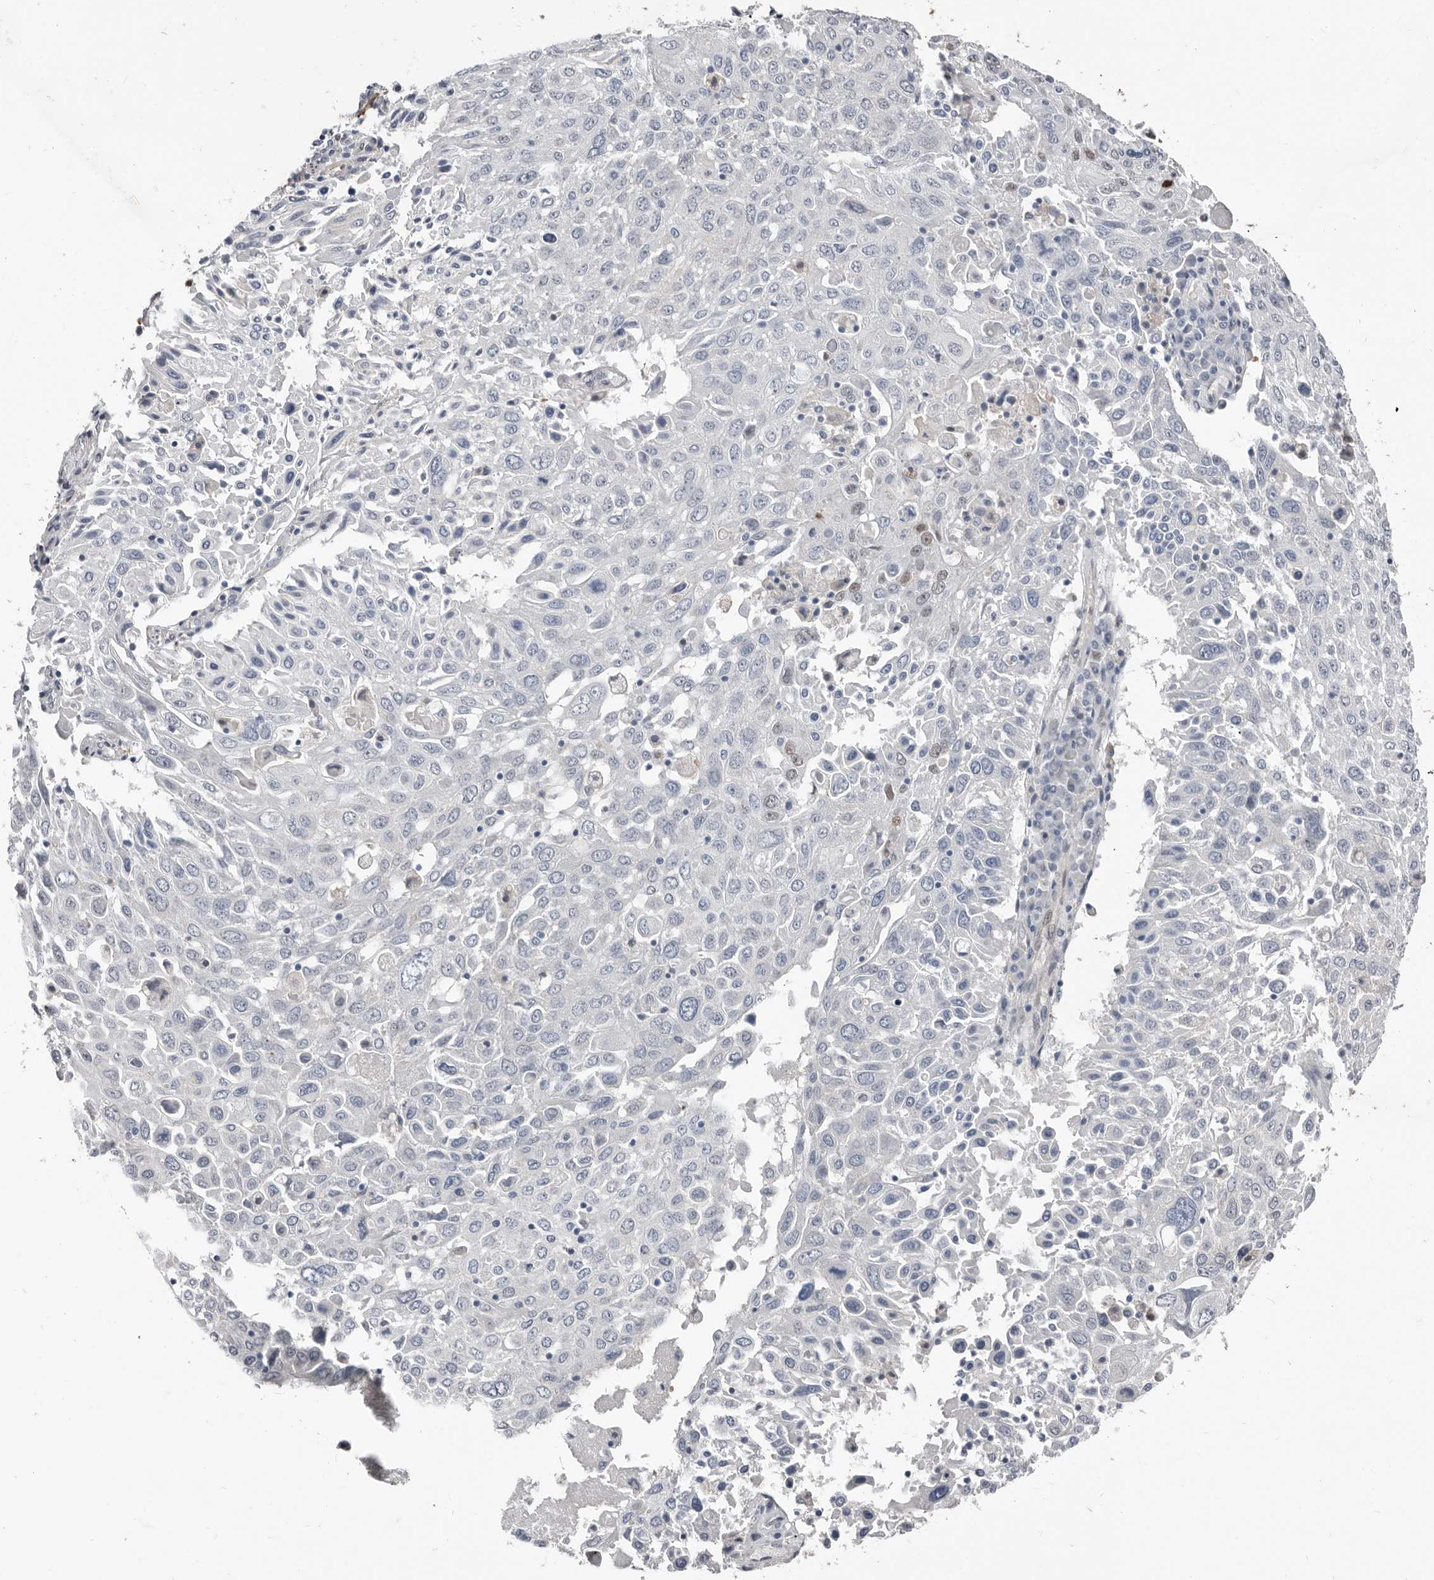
{"staining": {"intensity": "negative", "quantity": "none", "location": "none"}, "tissue": "lung cancer", "cell_type": "Tumor cells", "image_type": "cancer", "snomed": [{"axis": "morphology", "description": "Squamous cell carcinoma, NOS"}, {"axis": "topography", "description": "Lung"}], "caption": "Tumor cells are negative for protein expression in human lung squamous cell carcinoma. (DAB IHC visualized using brightfield microscopy, high magnification).", "gene": "ASRGL1", "patient": {"sex": "male", "age": 65}}